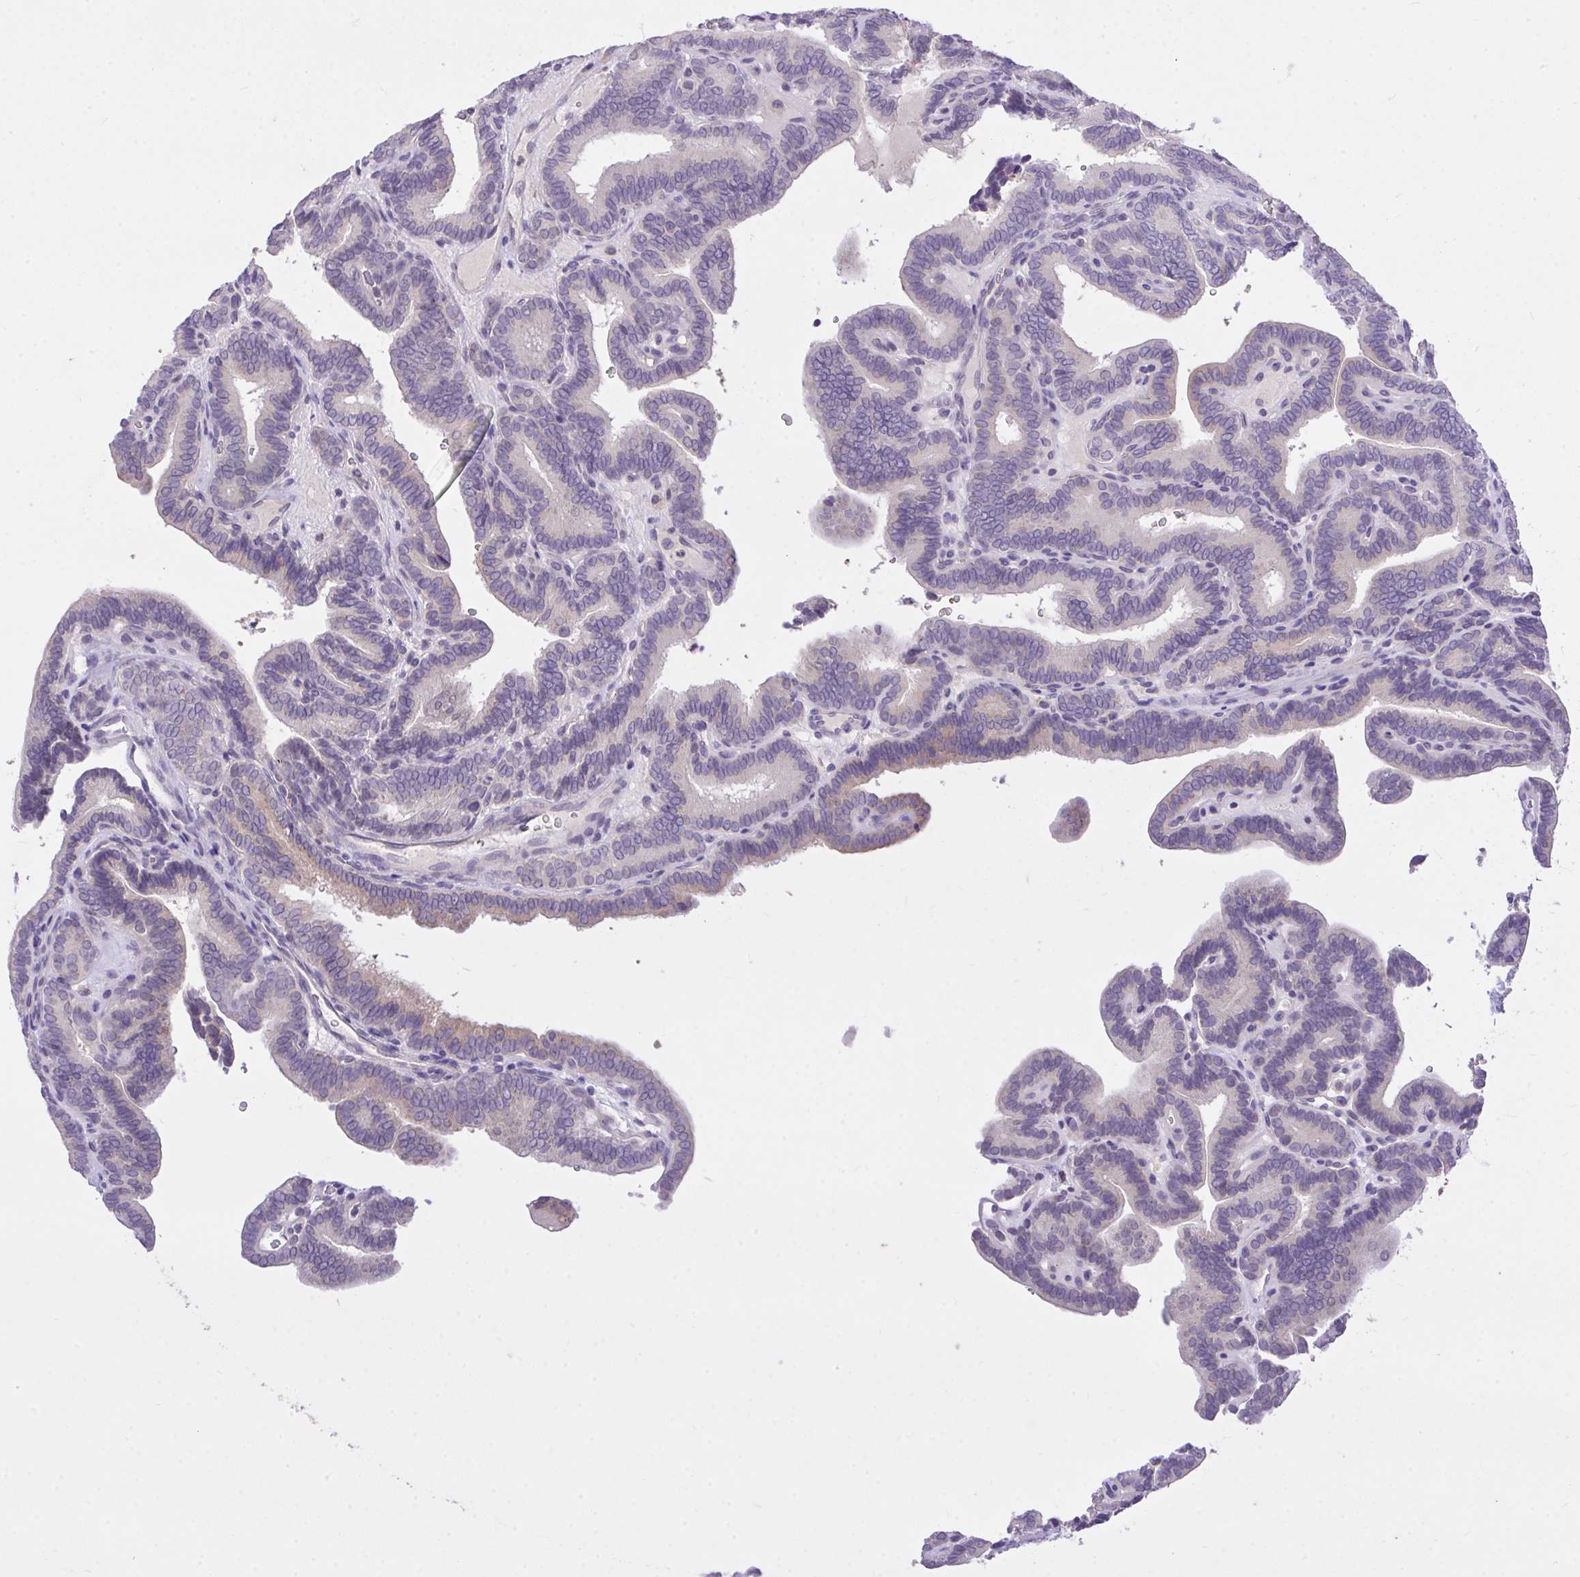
{"staining": {"intensity": "moderate", "quantity": "<25%", "location": "cytoplasmic/membranous"}, "tissue": "thyroid cancer", "cell_type": "Tumor cells", "image_type": "cancer", "snomed": [{"axis": "morphology", "description": "Papillary adenocarcinoma, NOS"}, {"axis": "topography", "description": "Thyroid gland"}], "caption": "Protein staining demonstrates moderate cytoplasmic/membranous positivity in approximately <25% of tumor cells in thyroid cancer. (Brightfield microscopy of DAB IHC at high magnification).", "gene": "MPC2", "patient": {"sex": "female", "age": 21}}